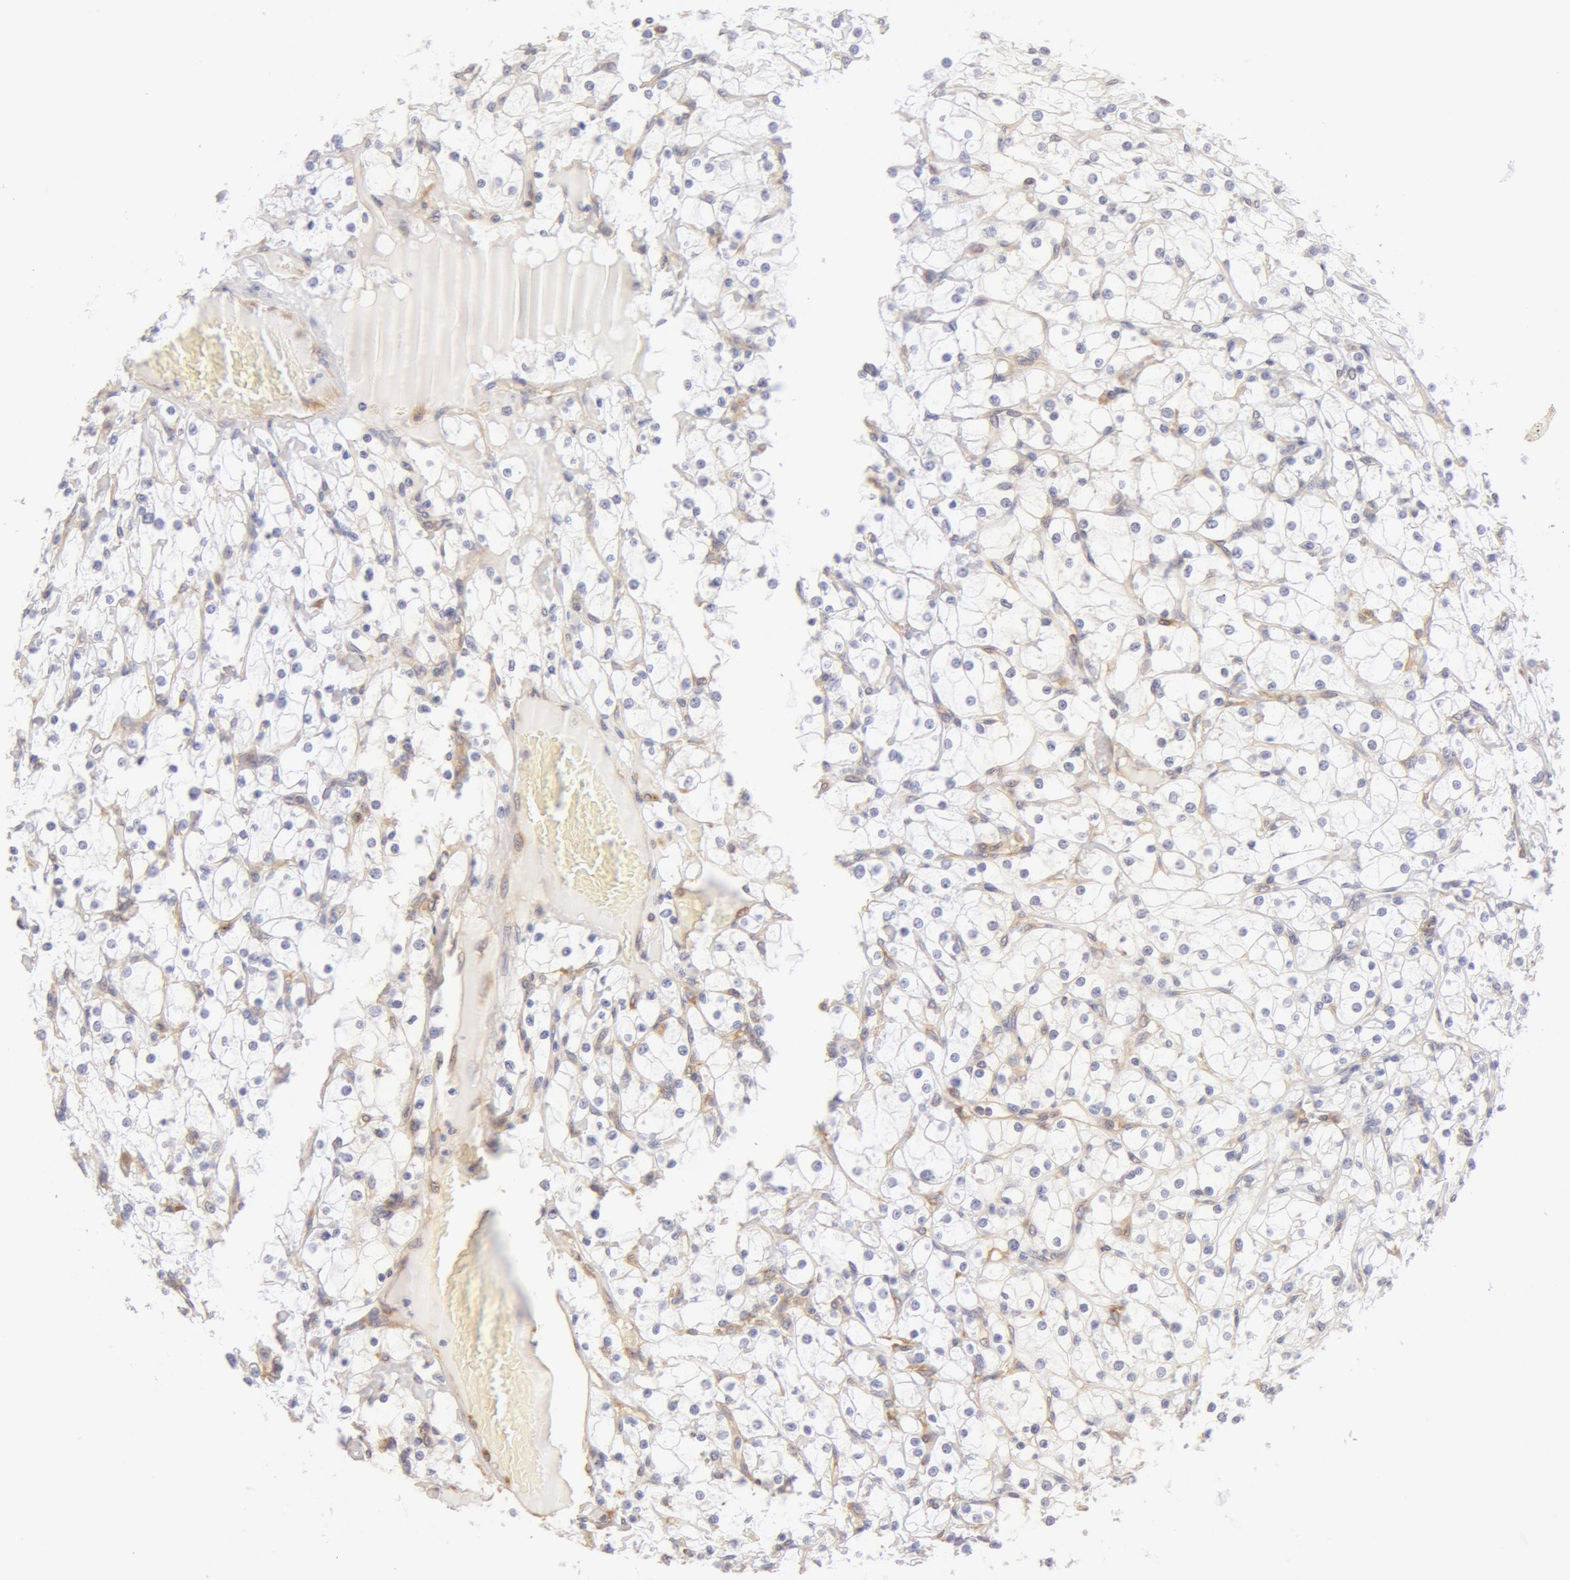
{"staining": {"intensity": "negative", "quantity": "none", "location": "none"}, "tissue": "renal cancer", "cell_type": "Tumor cells", "image_type": "cancer", "snomed": [{"axis": "morphology", "description": "Adenocarcinoma, NOS"}, {"axis": "topography", "description": "Kidney"}], "caption": "The histopathology image shows no significant positivity in tumor cells of renal adenocarcinoma.", "gene": "DDX3Y", "patient": {"sex": "female", "age": 73}}